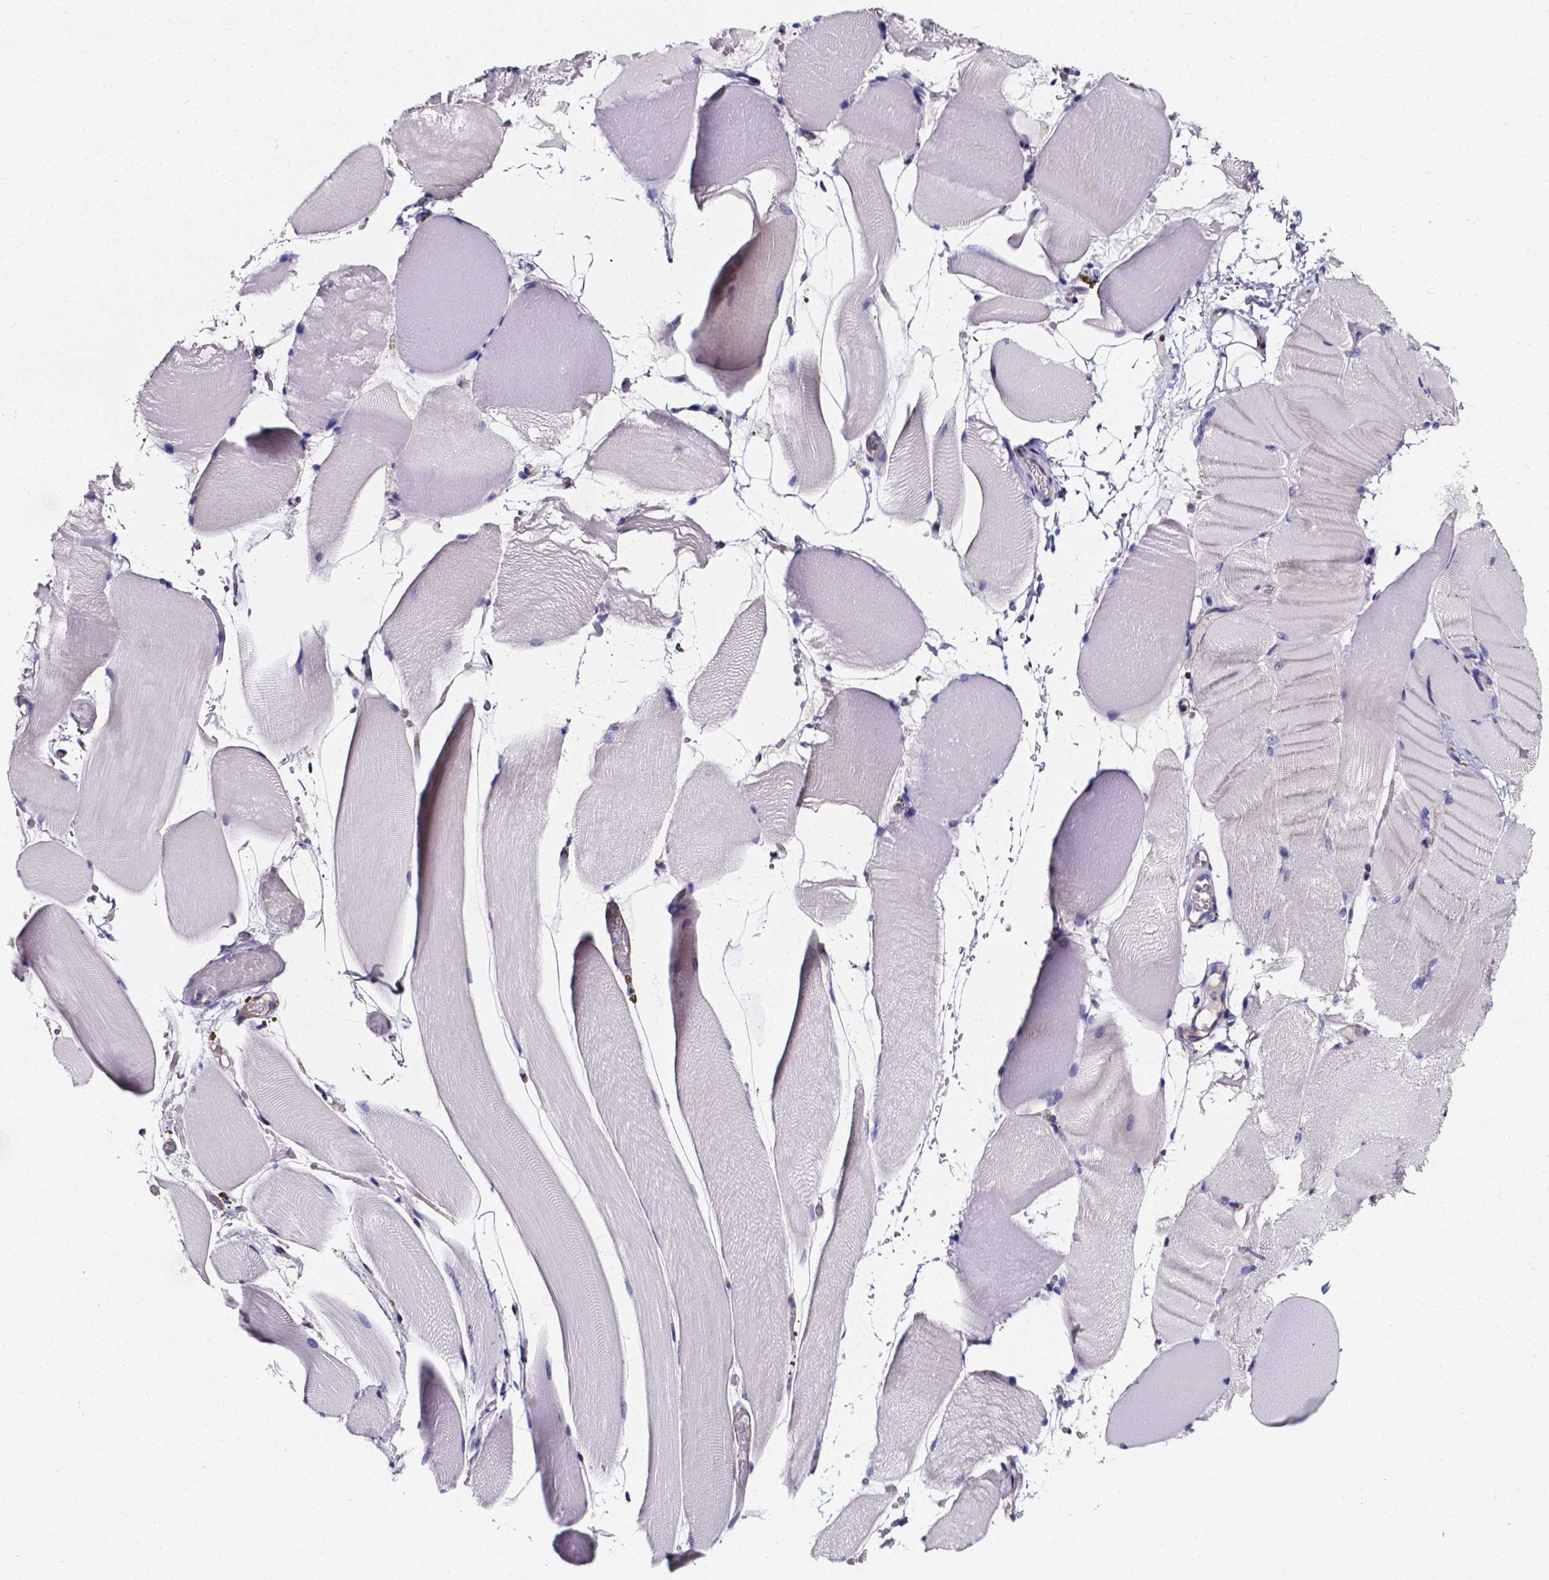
{"staining": {"intensity": "negative", "quantity": "none", "location": "none"}, "tissue": "skeletal muscle", "cell_type": "Myocytes", "image_type": "normal", "snomed": [{"axis": "morphology", "description": "Normal tissue, NOS"}, {"axis": "topography", "description": "Skeletal muscle"}], "caption": "IHC of benign human skeletal muscle reveals no positivity in myocytes.", "gene": "CACNG8", "patient": {"sex": "female", "age": 37}}